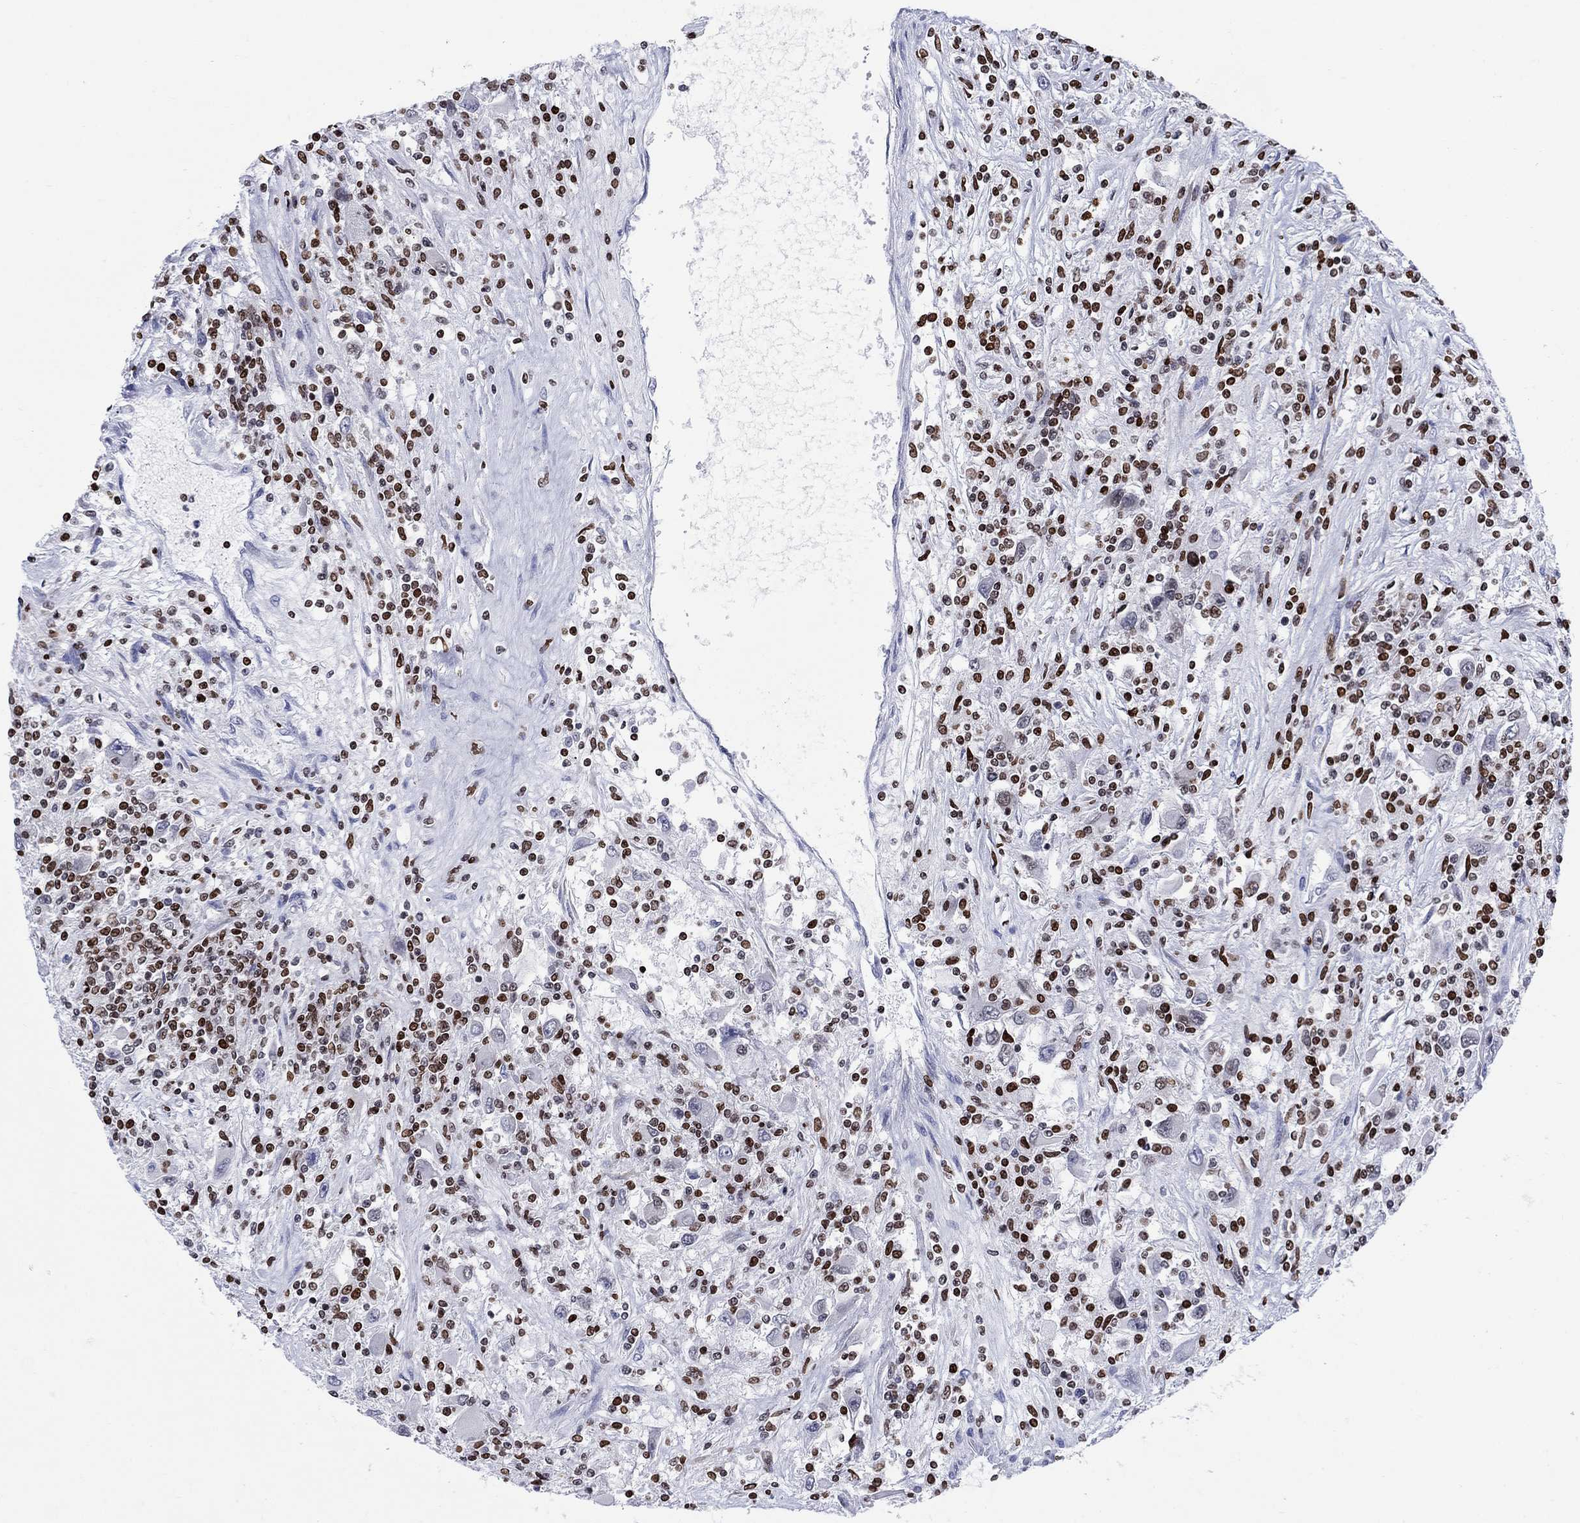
{"staining": {"intensity": "negative", "quantity": "none", "location": "none"}, "tissue": "renal cancer", "cell_type": "Tumor cells", "image_type": "cancer", "snomed": [{"axis": "morphology", "description": "Adenocarcinoma, NOS"}, {"axis": "topography", "description": "Kidney"}], "caption": "A micrograph of renal adenocarcinoma stained for a protein demonstrates no brown staining in tumor cells.", "gene": "HMGA1", "patient": {"sex": "female", "age": 67}}